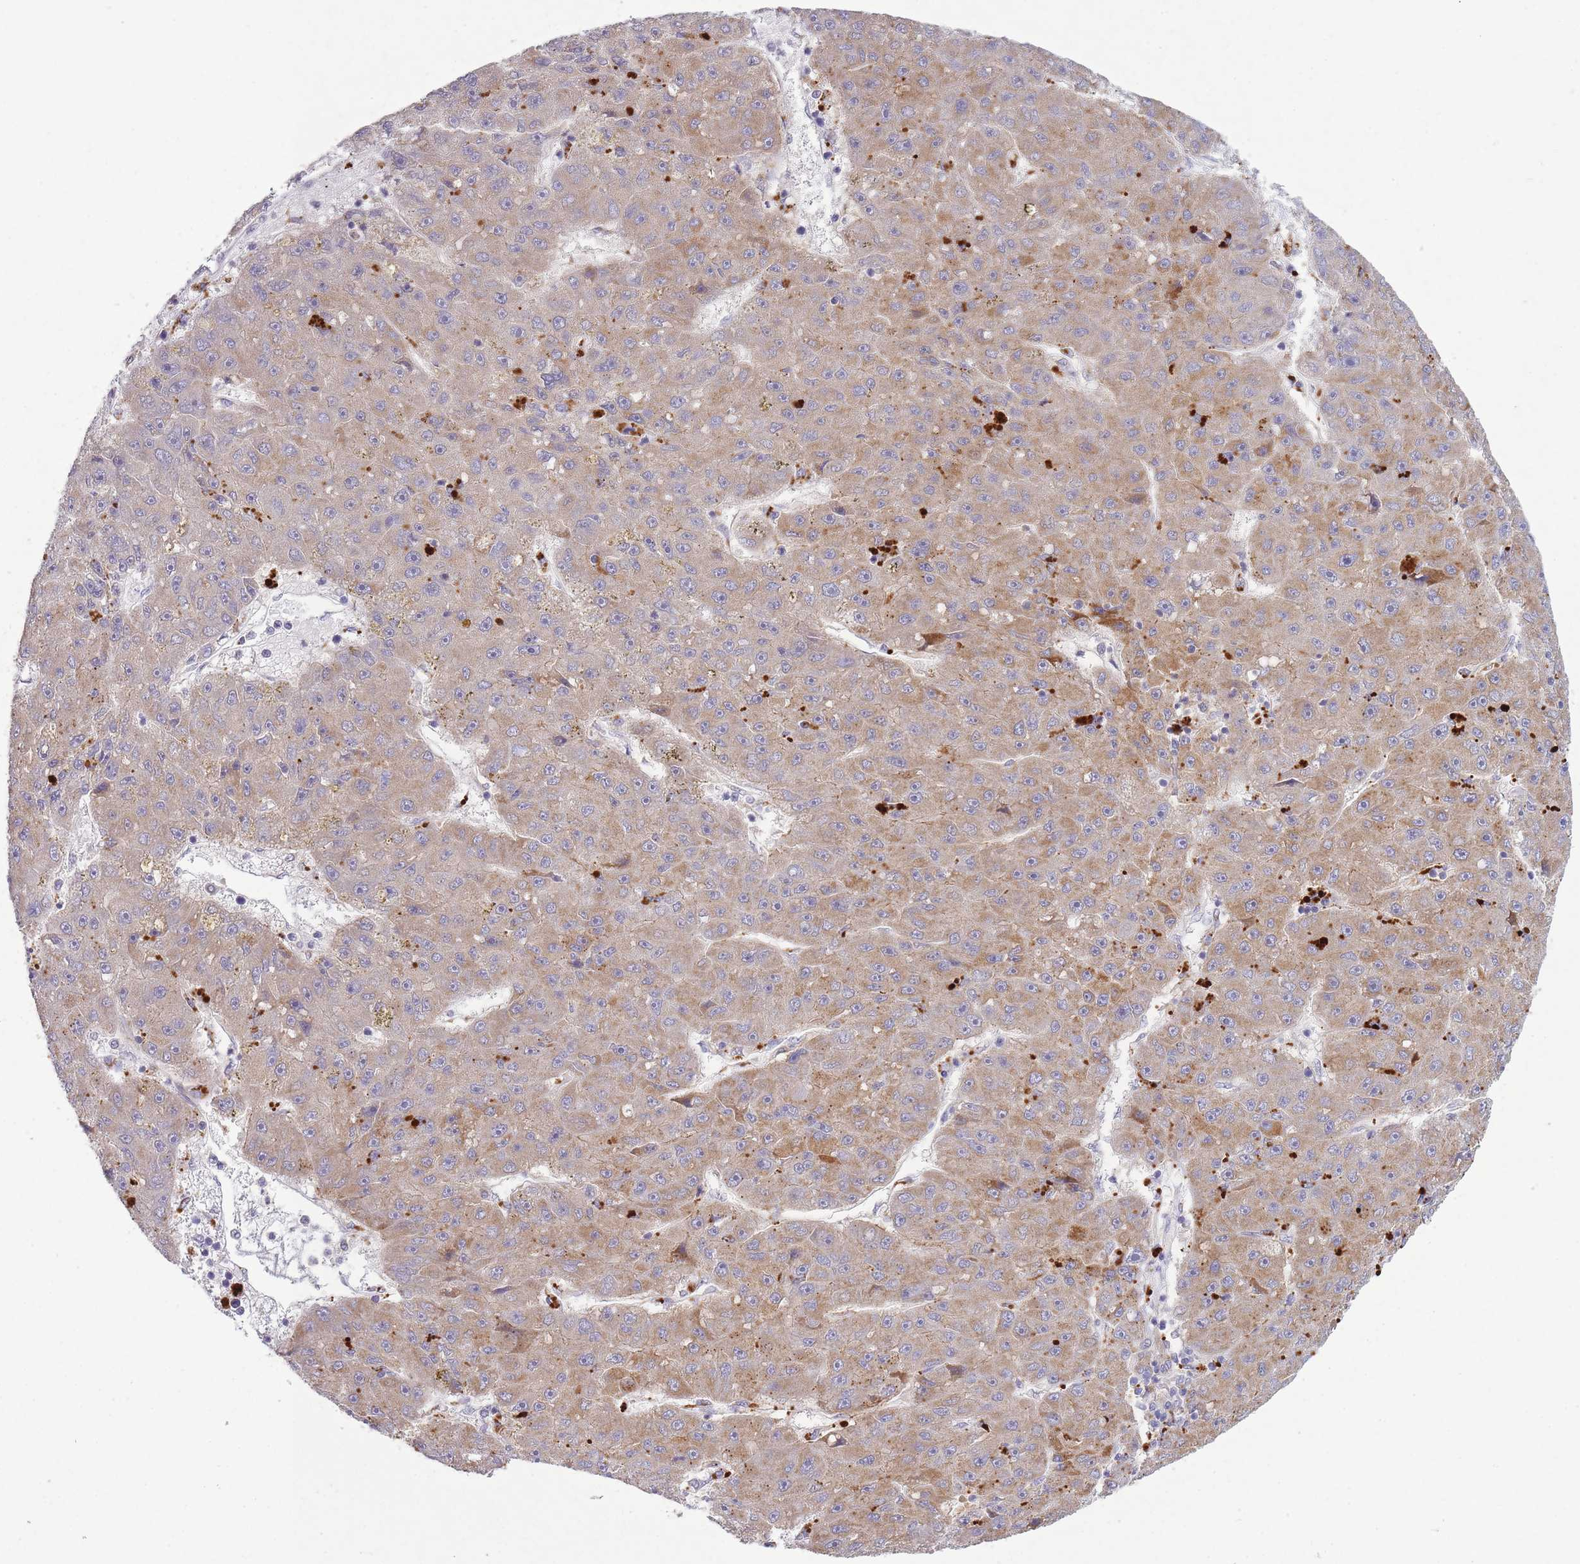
{"staining": {"intensity": "moderate", "quantity": ">75%", "location": "cytoplasmic/membranous"}, "tissue": "liver cancer", "cell_type": "Tumor cells", "image_type": "cancer", "snomed": [{"axis": "morphology", "description": "Carcinoma, Hepatocellular, NOS"}, {"axis": "topography", "description": "Liver"}], "caption": "A histopathology image of human hepatocellular carcinoma (liver) stained for a protein shows moderate cytoplasmic/membranous brown staining in tumor cells.", "gene": "TRIM61", "patient": {"sex": "male", "age": 67}}